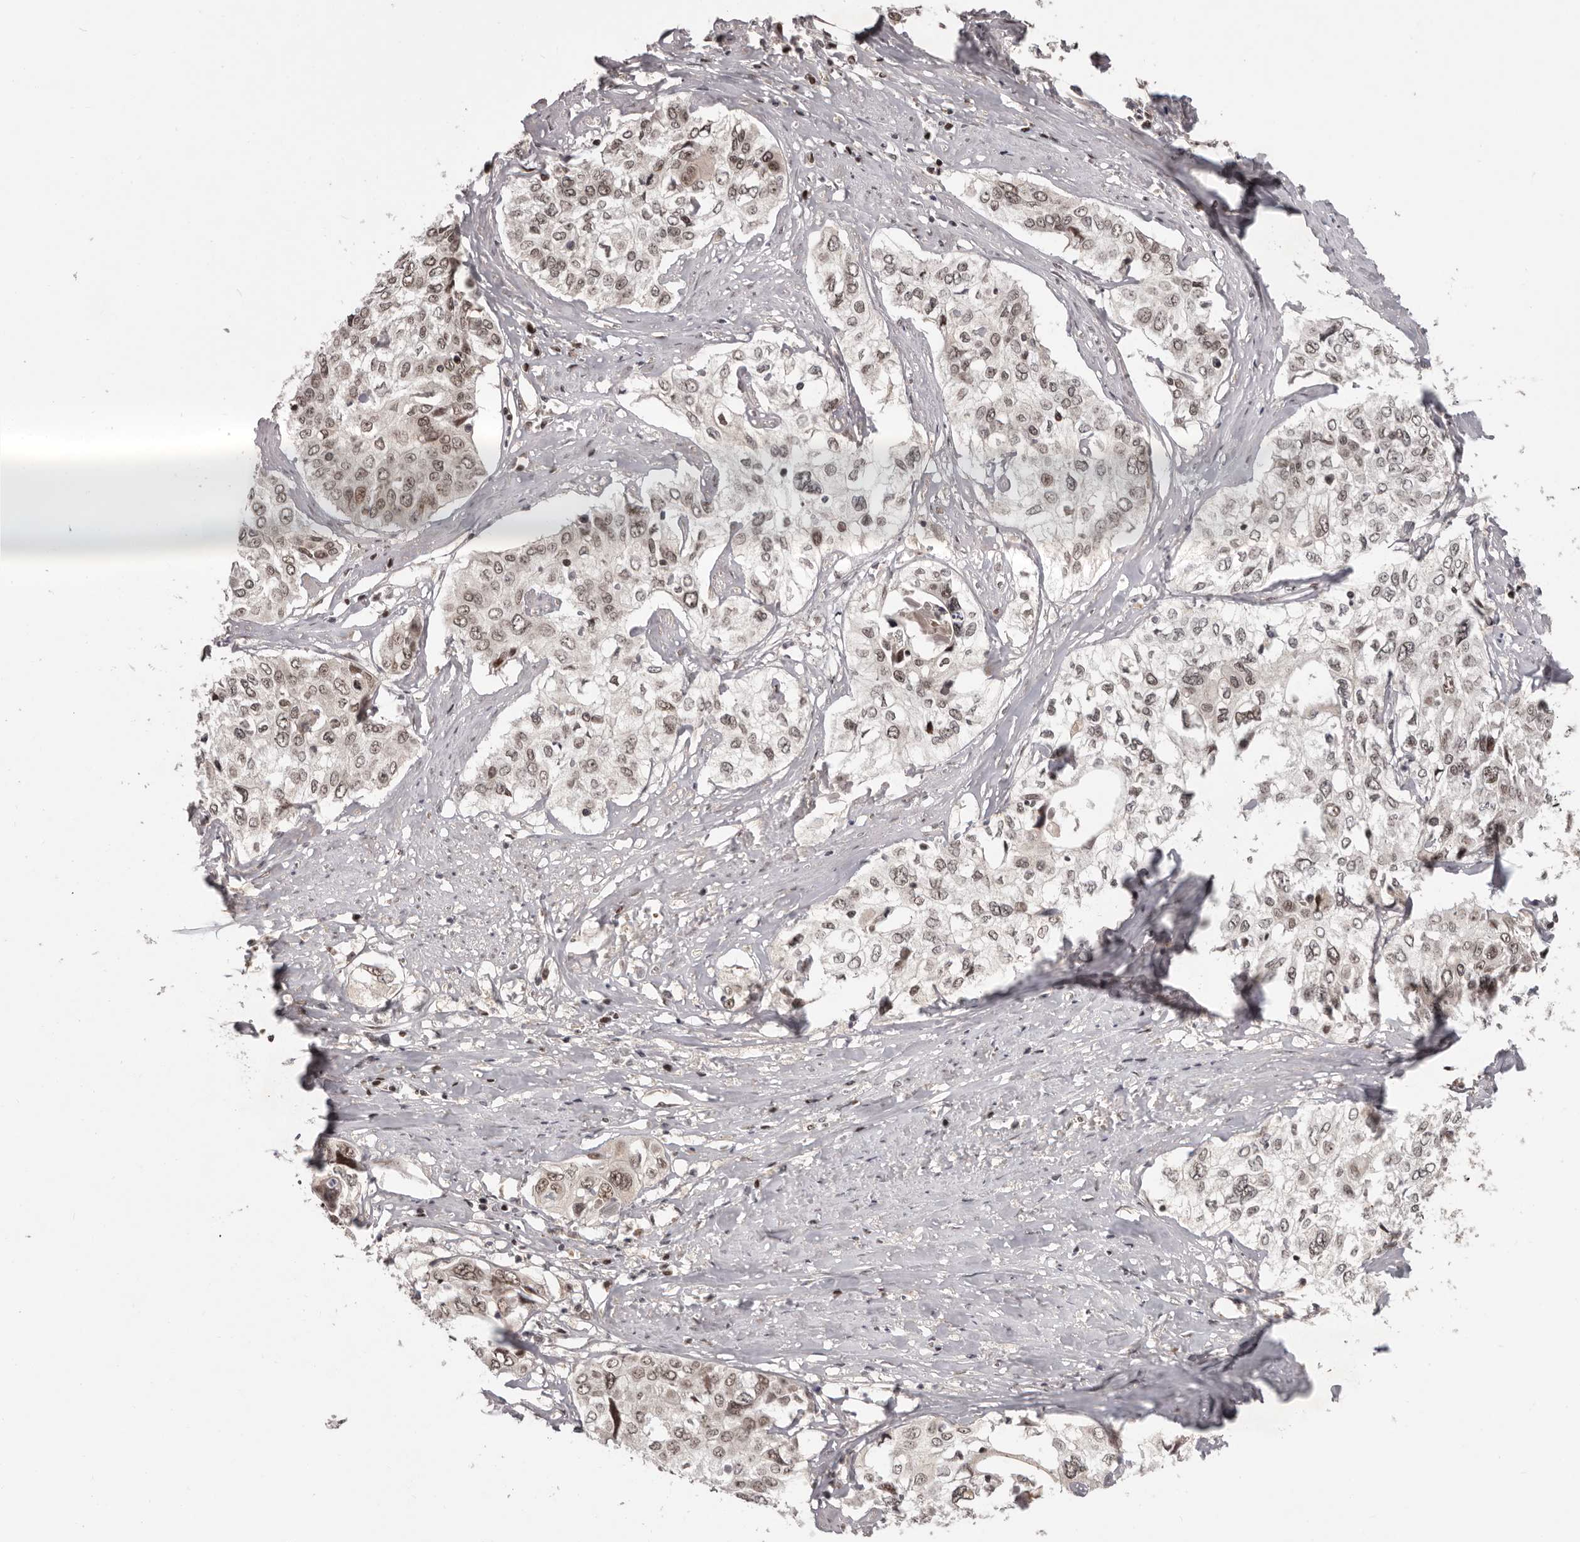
{"staining": {"intensity": "weak", "quantity": ">75%", "location": "nuclear"}, "tissue": "cervical cancer", "cell_type": "Tumor cells", "image_type": "cancer", "snomed": [{"axis": "morphology", "description": "Squamous cell carcinoma, NOS"}, {"axis": "topography", "description": "Cervix"}], "caption": "This is a histology image of IHC staining of cervical cancer (squamous cell carcinoma), which shows weak positivity in the nuclear of tumor cells.", "gene": "TBX5", "patient": {"sex": "female", "age": 31}}